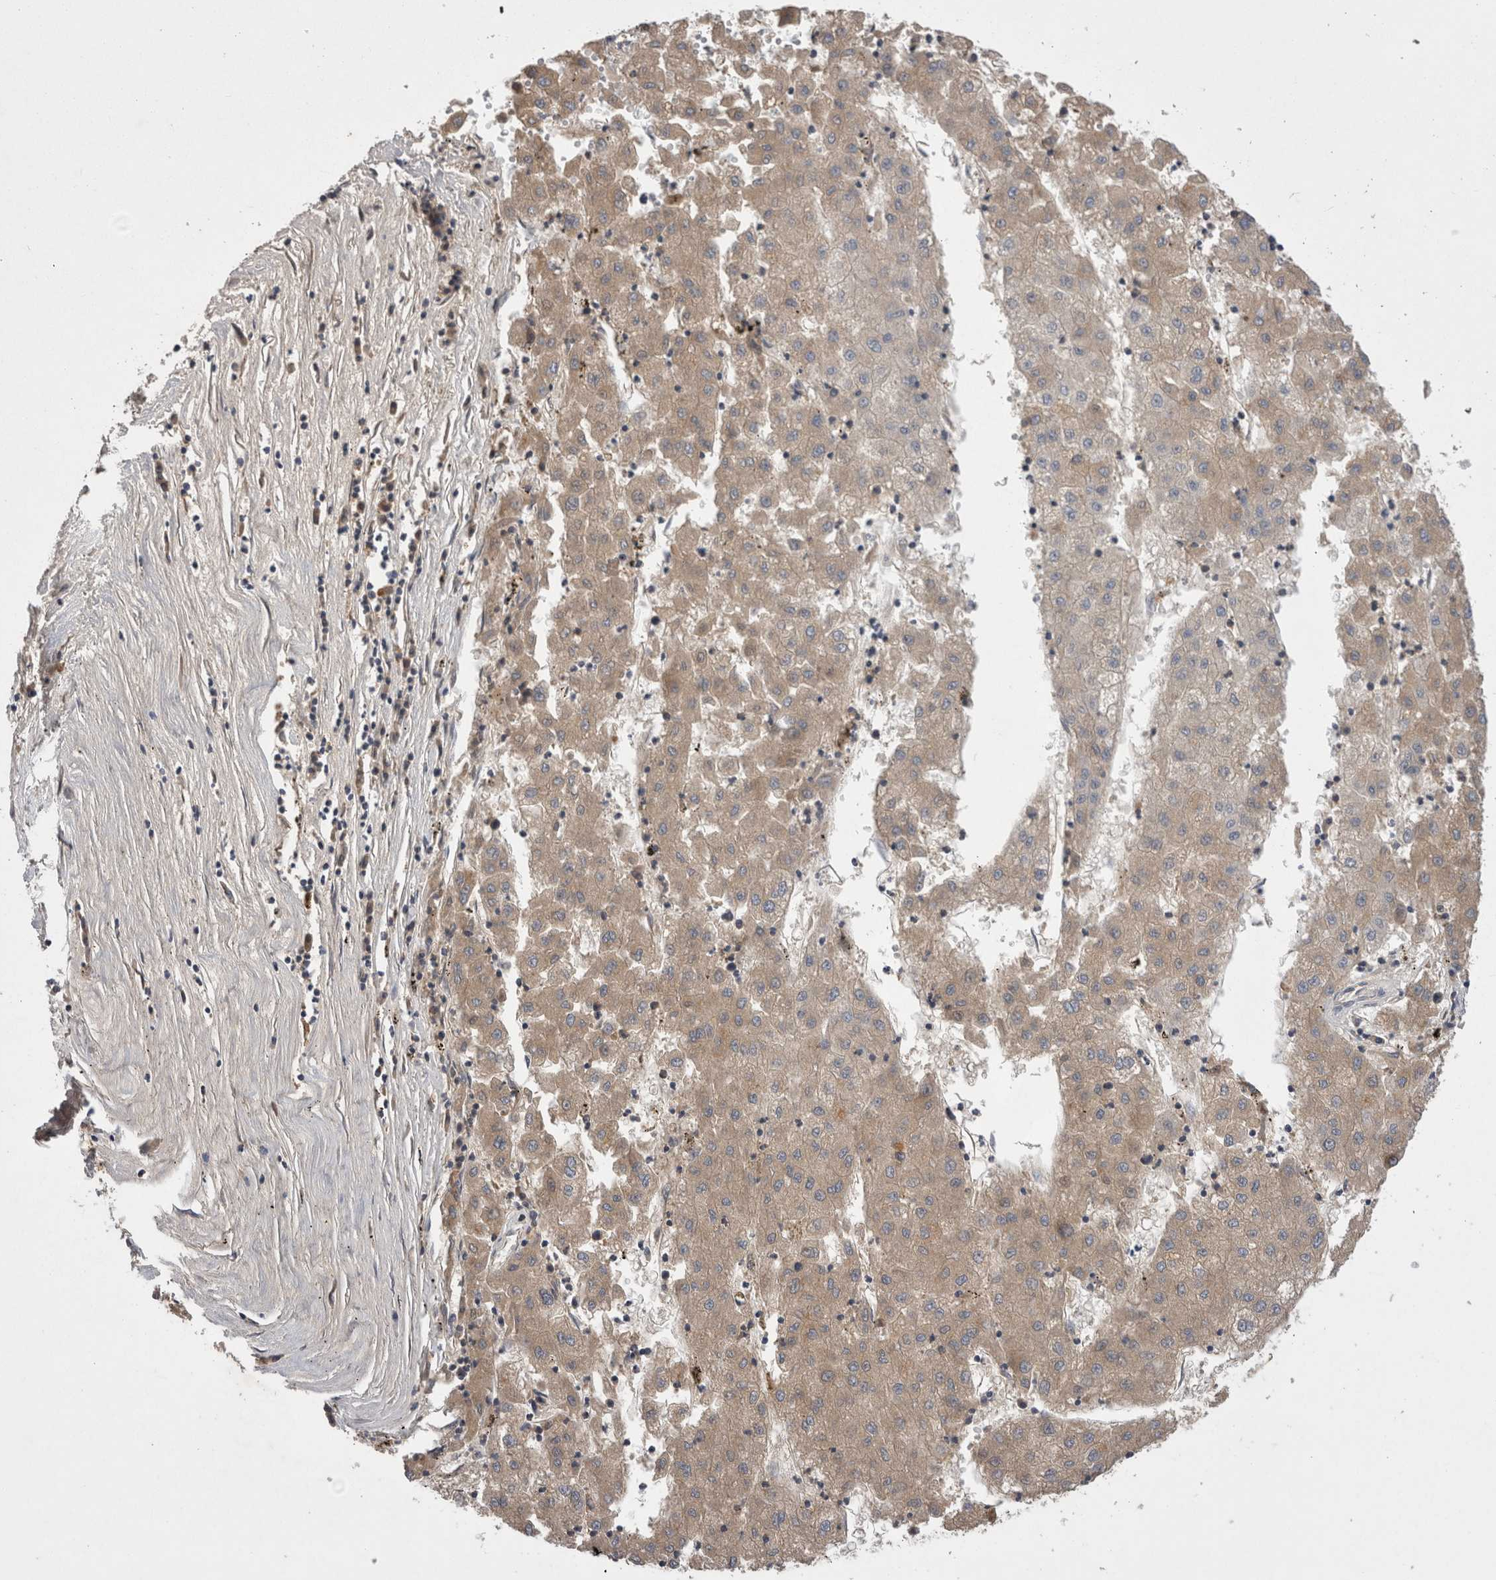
{"staining": {"intensity": "weak", "quantity": ">75%", "location": "cytoplasmic/membranous"}, "tissue": "liver cancer", "cell_type": "Tumor cells", "image_type": "cancer", "snomed": [{"axis": "morphology", "description": "Carcinoma, Hepatocellular, NOS"}, {"axis": "topography", "description": "Liver"}], "caption": "The immunohistochemical stain labels weak cytoplasmic/membranous positivity in tumor cells of hepatocellular carcinoma (liver) tissue.", "gene": "DARS2", "patient": {"sex": "male", "age": 72}}